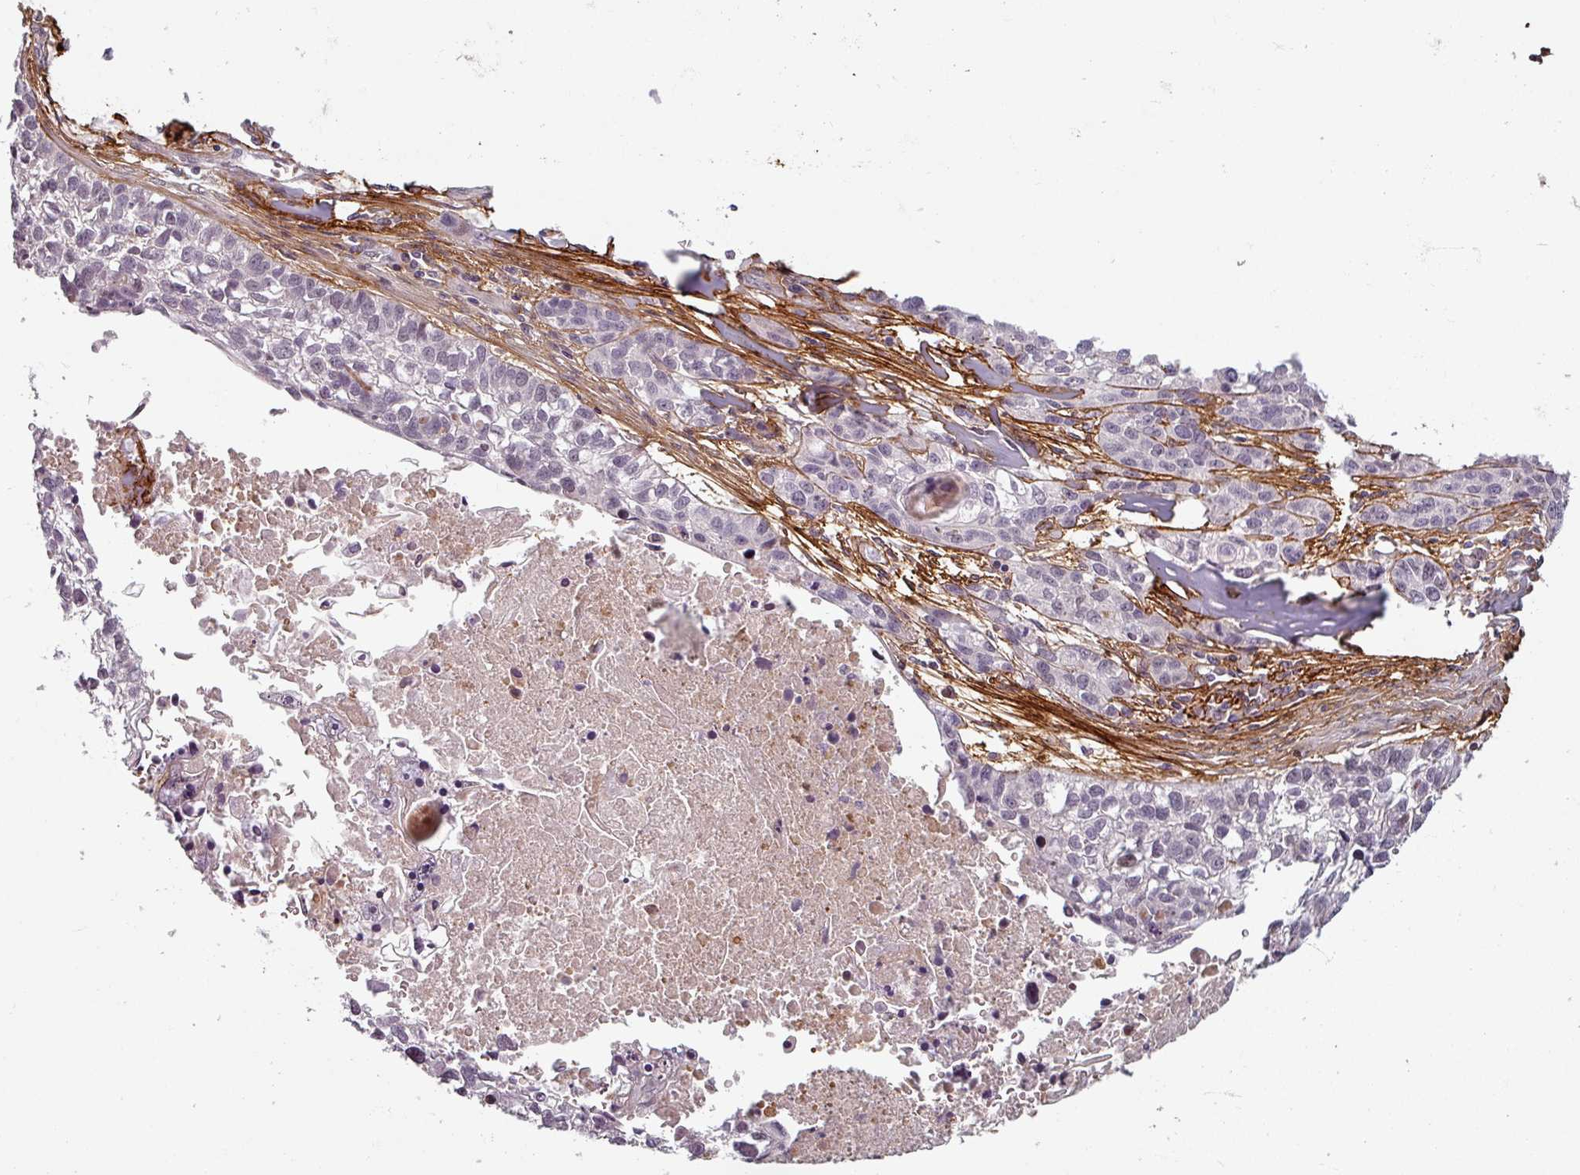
{"staining": {"intensity": "negative", "quantity": "none", "location": "none"}, "tissue": "lung cancer", "cell_type": "Tumor cells", "image_type": "cancer", "snomed": [{"axis": "morphology", "description": "Squamous cell carcinoma, NOS"}, {"axis": "topography", "description": "Lung"}], "caption": "Immunohistochemical staining of human lung cancer (squamous cell carcinoma) shows no significant expression in tumor cells.", "gene": "CYB5RL", "patient": {"sex": "male", "age": 74}}